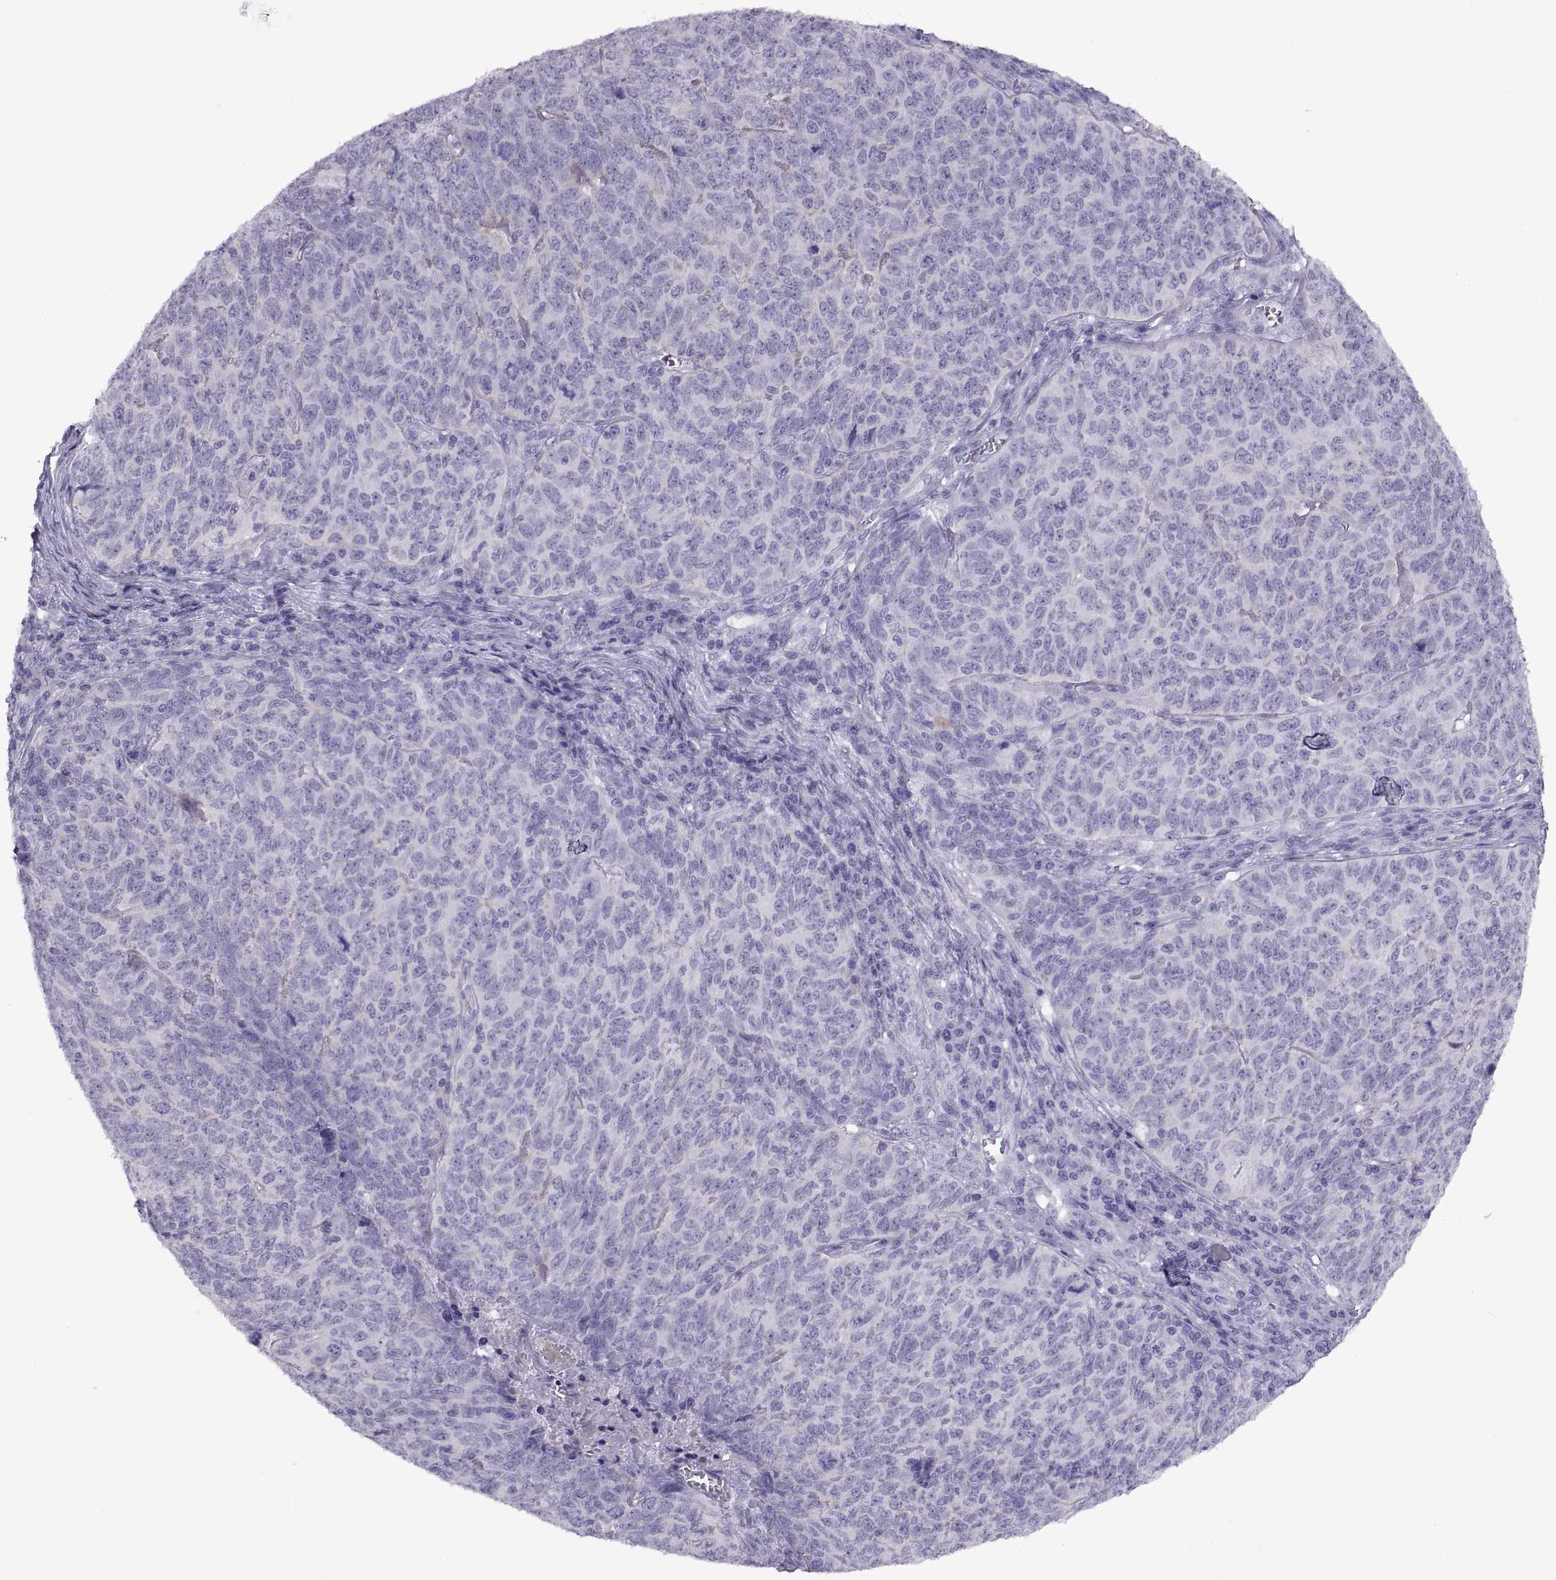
{"staining": {"intensity": "negative", "quantity": "none", "location": "none"}, "tissue": "skin cancer", "cell_type": "Tumor cells", "image_type": "cancer", "snomed": [{"axis": "morphology", "description": "Squamous cell carcinoma, NOS"}, {"axis": "topography", "description": "Skin"}, {"axis": "topography", "description": "Anal"}], "caption": "High power microscopy image of an IHC photomicrograph of skin squamous cell carcinoma, revealing no significant expression in tumor cells.", "gene": "RGS20", "patient": {"sex": "female", "age": 51}}